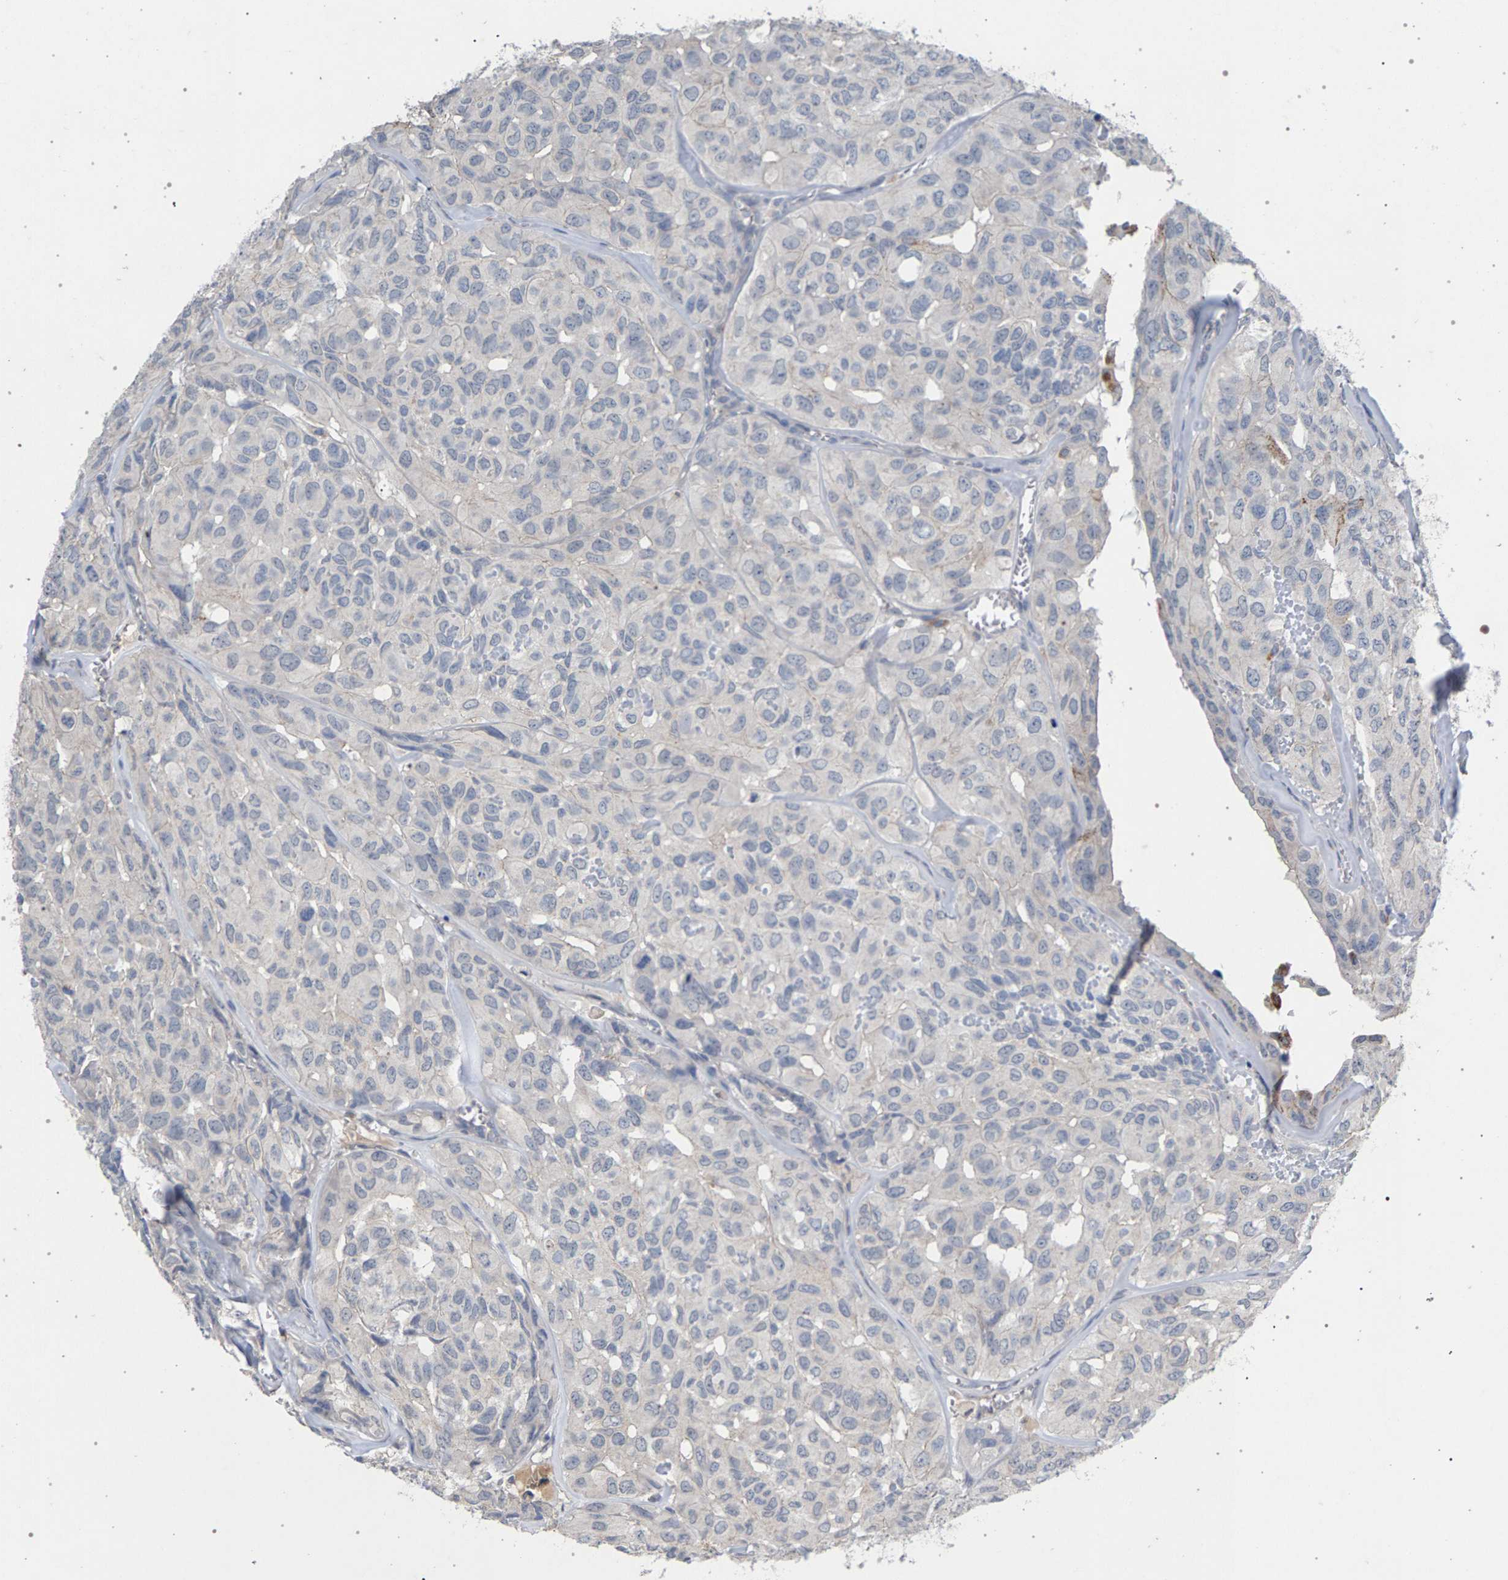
{"staining": {"intensity": "negative", "quantity": "none", "location": "none"}, "tissue": "head and neck cancer", "cell_type": "Tumor cells", "image_type": "cancer", "snomed": [{"axis": "morphology", "description": "Adenocarcinoma, NOS"}, {"axis": "topography", "description": "Salivary gland, NOS"}, {"axis": "topography", "description": "Head-Neck"}], "caption": "Head and neck cancer stained for a protein using immunohistochemistry (IHC) shows no positivity tumor cells.", "gene": "MAMDC2", "patient": {"sex": "female", "age": 76}}